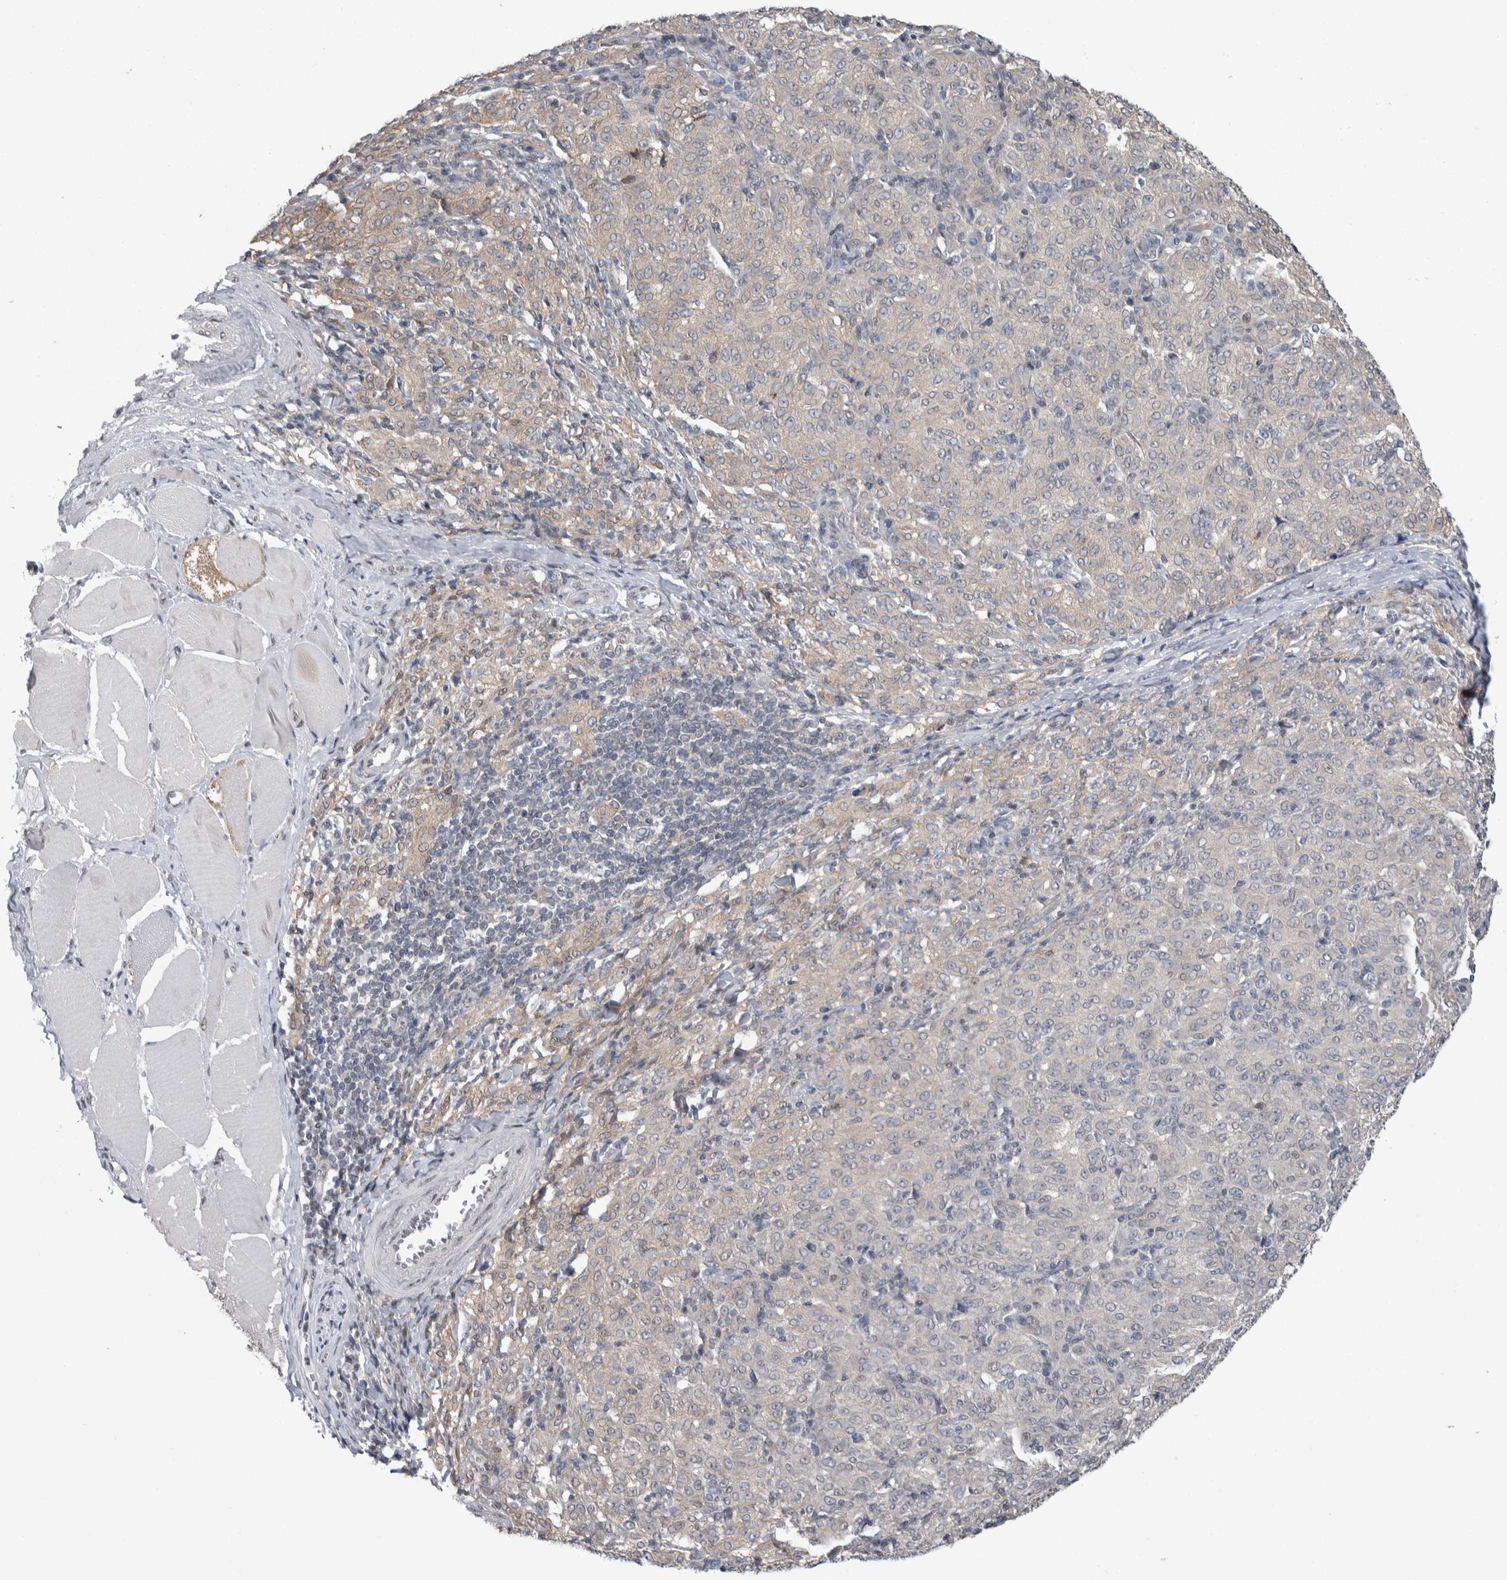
{"staining": {"intensity": "negative", "quantity": "none", "location": "none"}, "tissue": "melanoma", "cell_type": "Tumor cells", "image_type": "cancer", "snomed": [{"axis": "morphology", "description": "Malignant melanoma, NOS"}, {"axis": "topography", "description": "Skin"}], "caption": "There is no significant staining in tumor cells of malignant melanoma.", "gene": "TAX1BP1", "patient": {"sex": "female", "age": 72}}